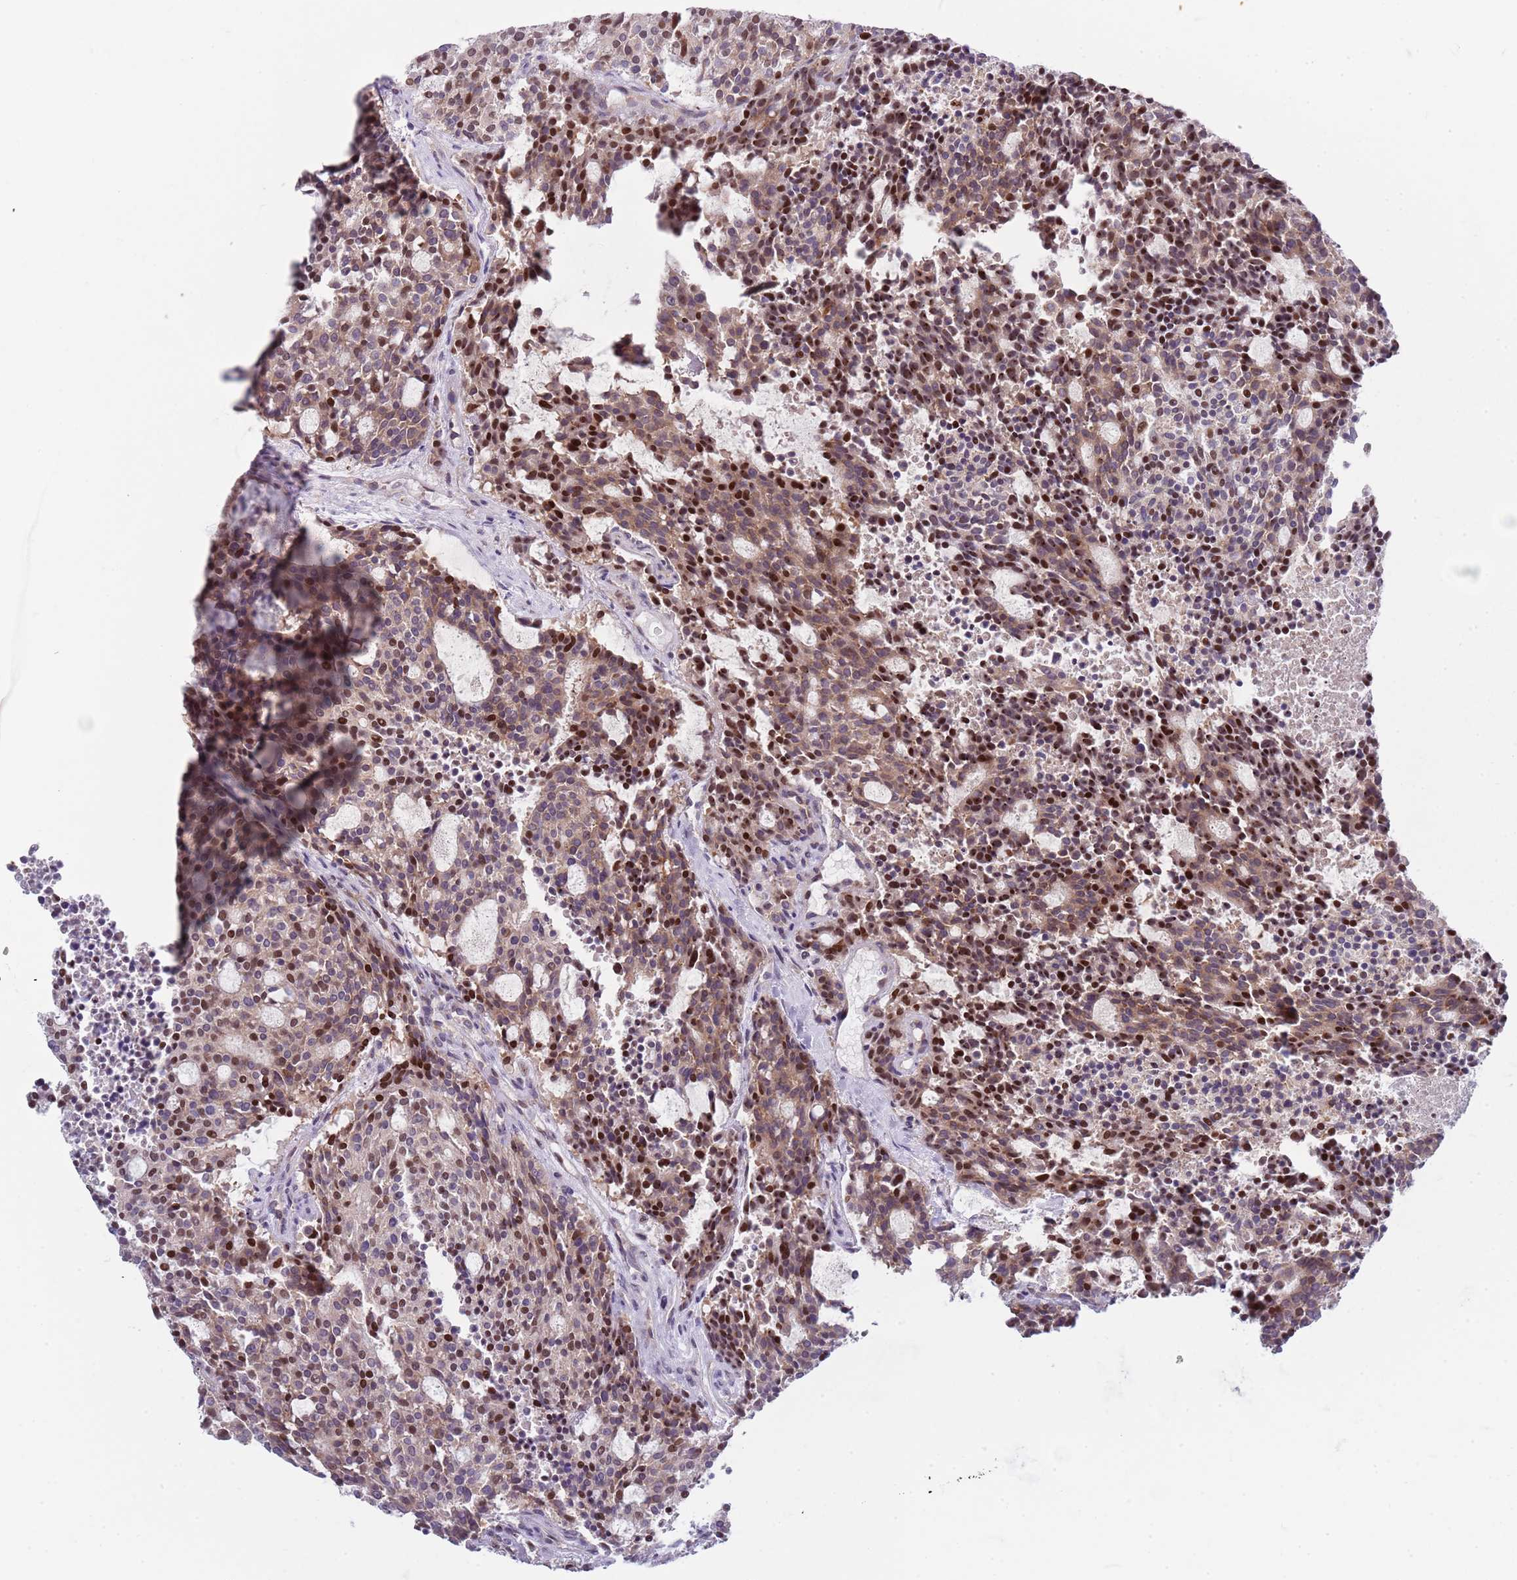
{"staining": {"intensity": "moderate", "quantity": ">75%", "location": "cytoplasmic/membranous,nuclear"}, "tissue": "carcinoid", "cell_type": "Tumor cells", "image_type": "cancer", "snomed": [{"axis": "morphology", "description": "Carcinoid, malignant, NOS"}, {"axis": "topography", "description": "Pancreas"}], "caption": "Tumor cells show medium levels of moderate cytoplasmic/membranous and nuclear expression in approximately >75% of cells in carcinoid.", "gene": "SLC25A32", "patient": {"sex": "female", "age": 54}}